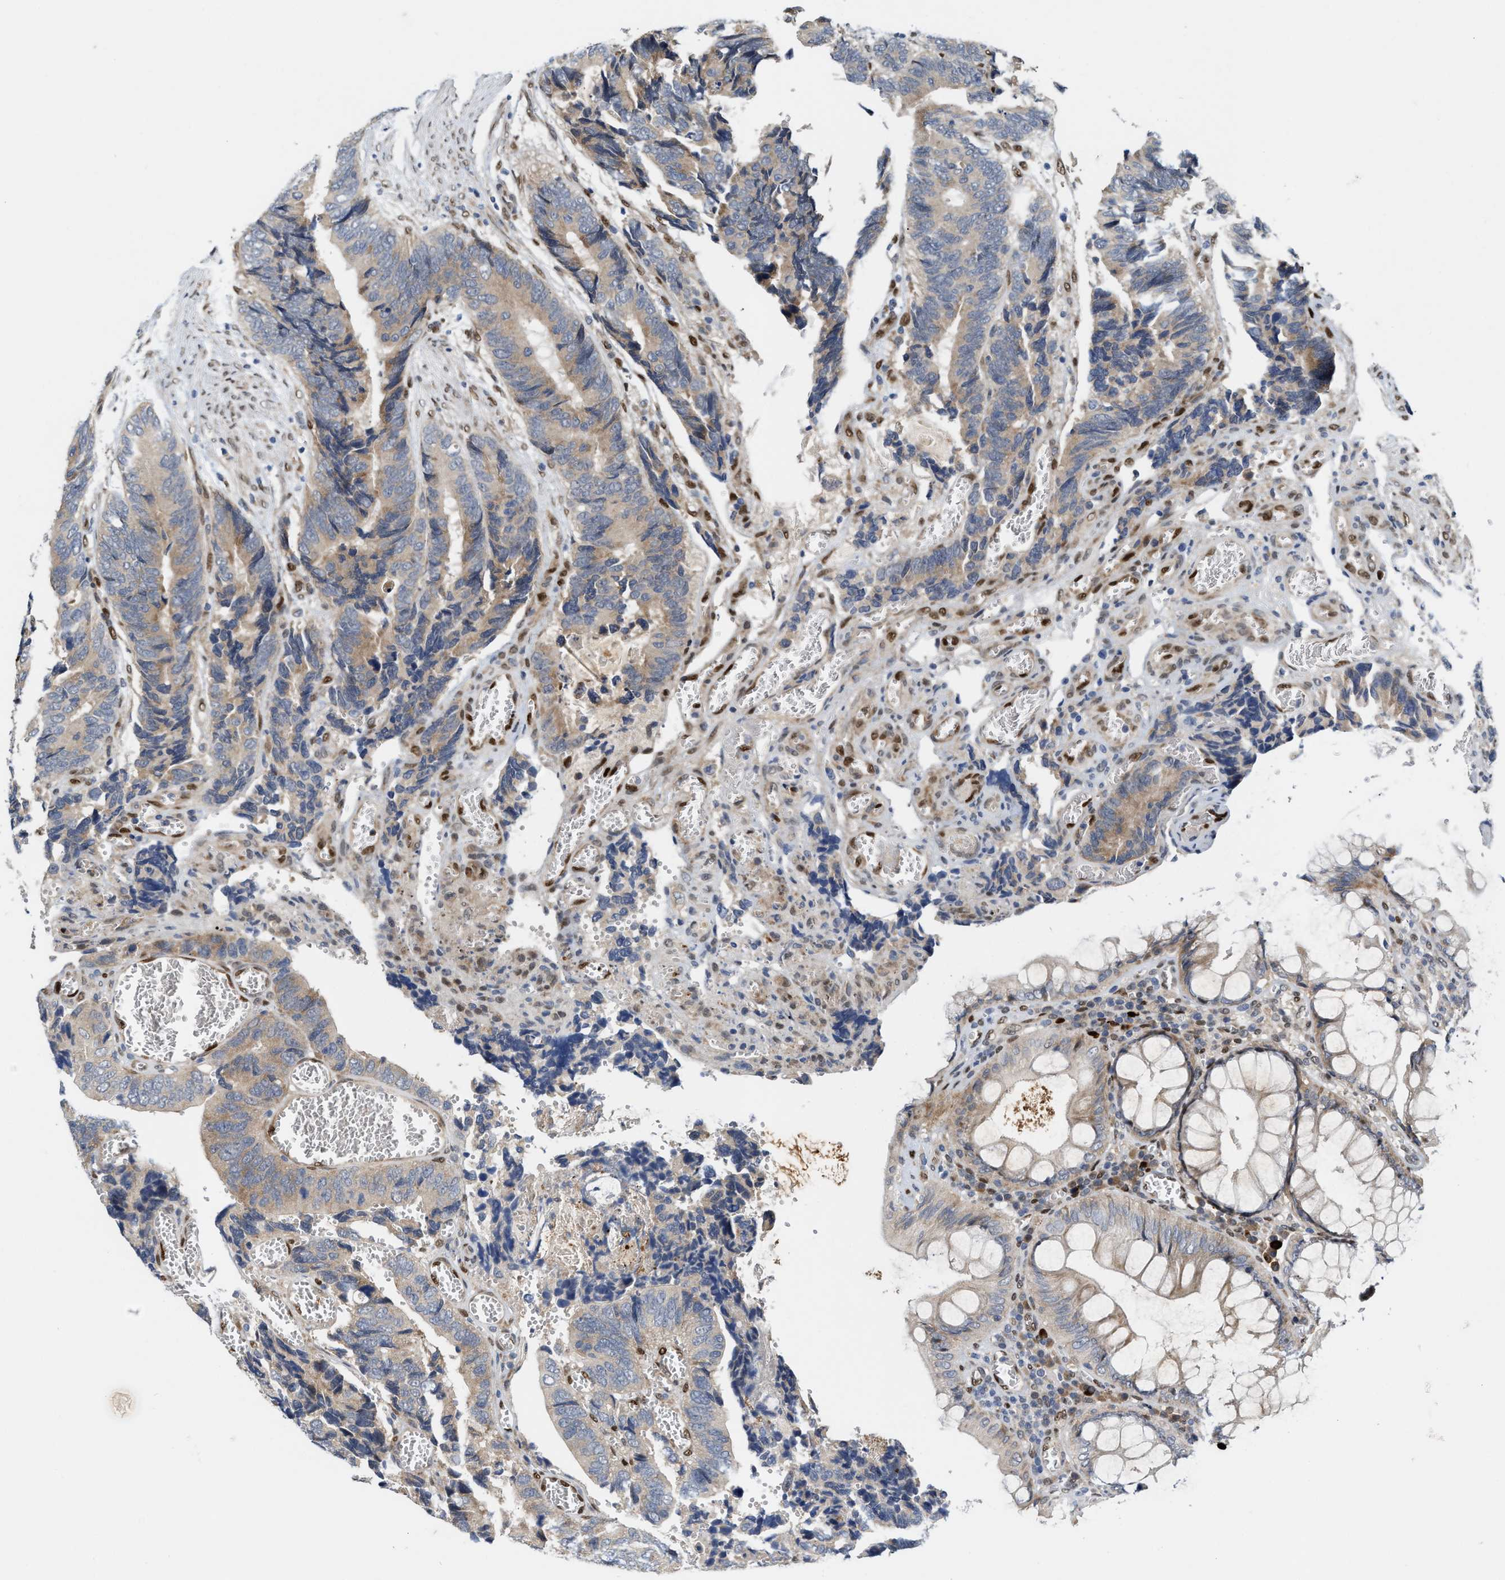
{"staining": {"intensity": "weak", "quantity": ">75%", "location": "cytoplasmic/membranous"}, "tissue": "colorectal cancer", "cell_type": "Tumor cells", "image_type": "cancer", "snomed": [{"axis": "morphology", "description": "Adenocarcinoma, NOS"}, {"axis": "topography", "description": "Colon"}], "caption": "A micrograph of colorectal cancer stained for a protein demonstrates weak cytoplasmic/membranous brown staining in tumor cells. Using DAB (brown) and hematoxylin (blue) stains, captured at high magnification using brightfield microscopy.", "gene": "TCF4", "patient": {"sex": "male", "age": 72}}